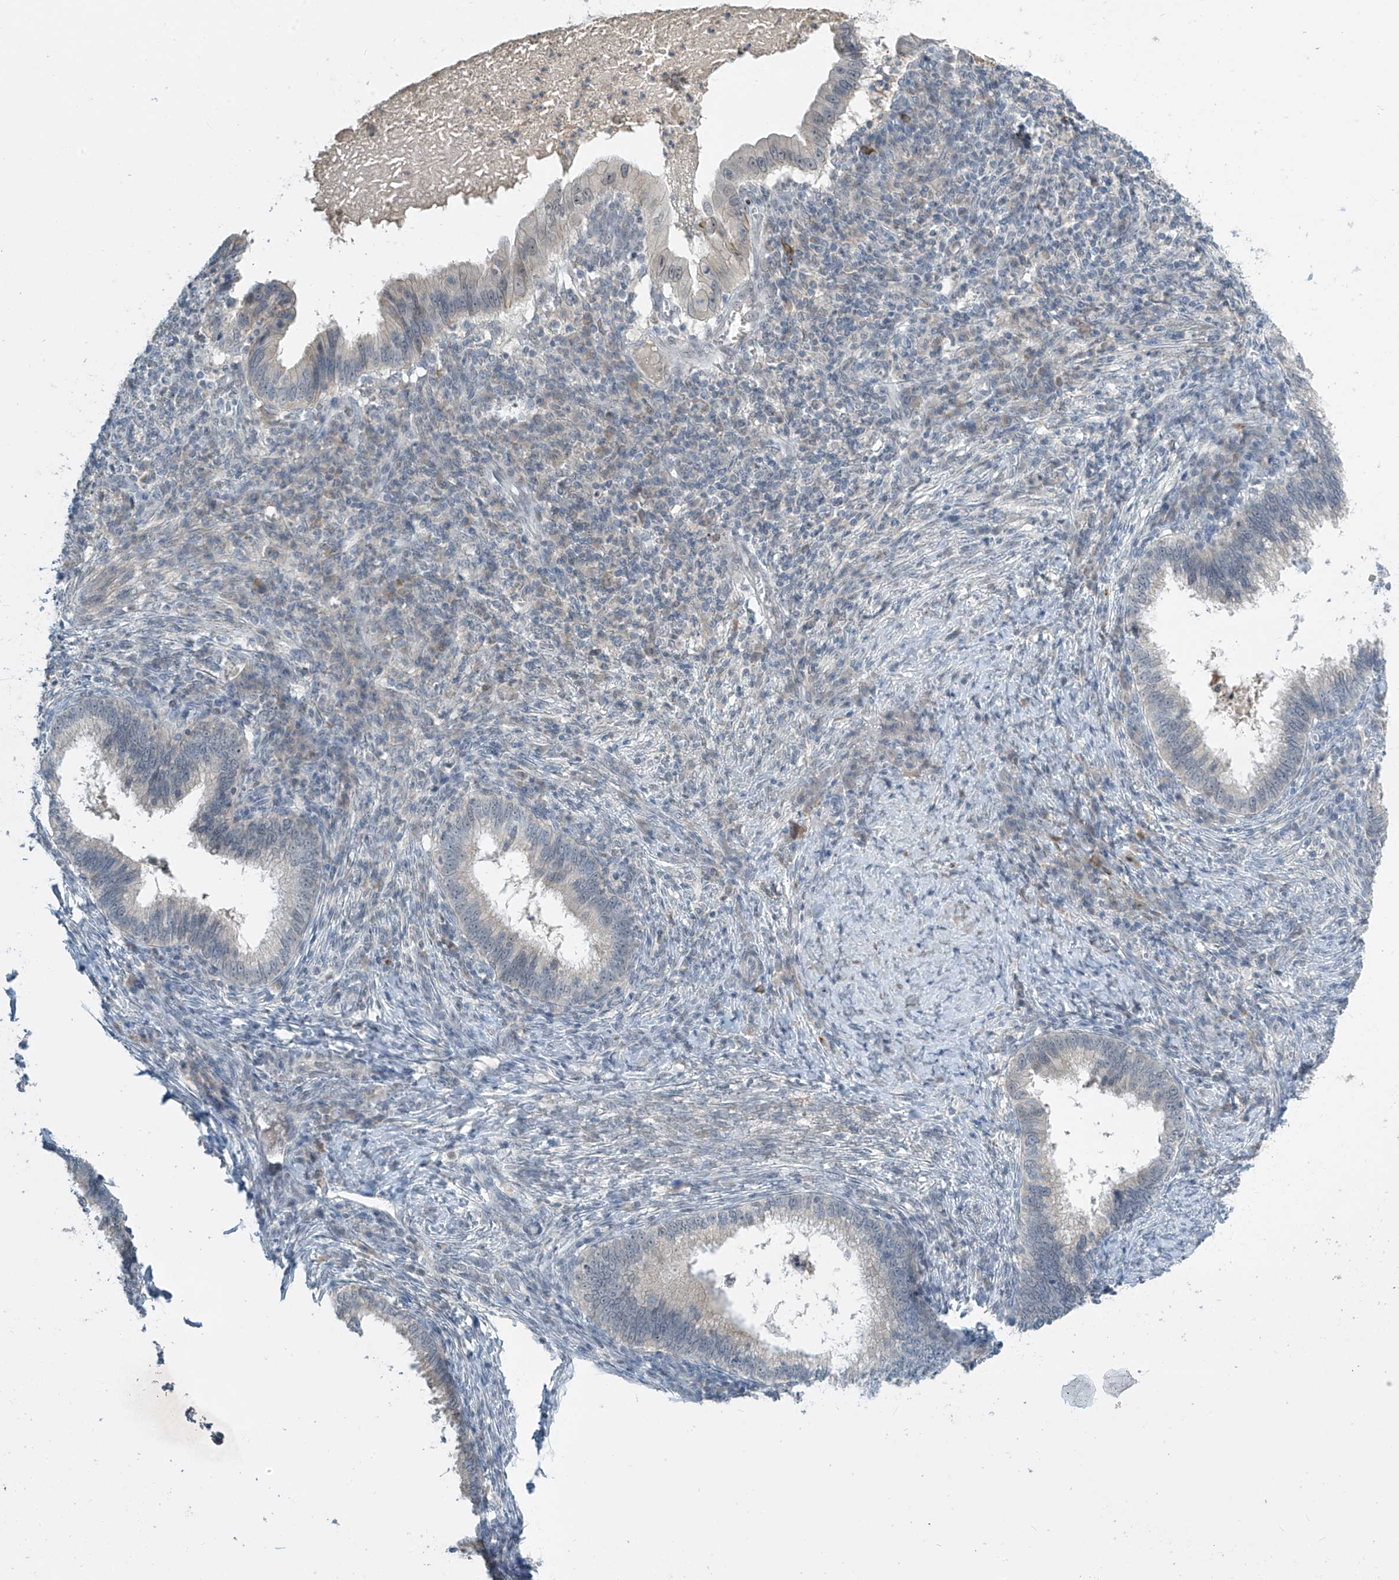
{"staining": {"intensity": "negative", "quantity": "none", "location": "none"}, "tissue": "cervical cancer", "cell_type": "Tumor cells", "image_type": "cancer", "snomed": [{"axis": "morphology", "description": "Adenocarcinoma, NOS"}, {"axis": "topography", "description": "Cervix"}], "caption": "Immunohistochemistry histopathology image of human cervical cancer stained for a protein (brown), which reveals no positivity in tumor cells. (Immunohistochemistry (ihc), brightfield microscopy, high magnification).", "gene": "METAP1D", "patient": {"sex": "female", "age": 36}}